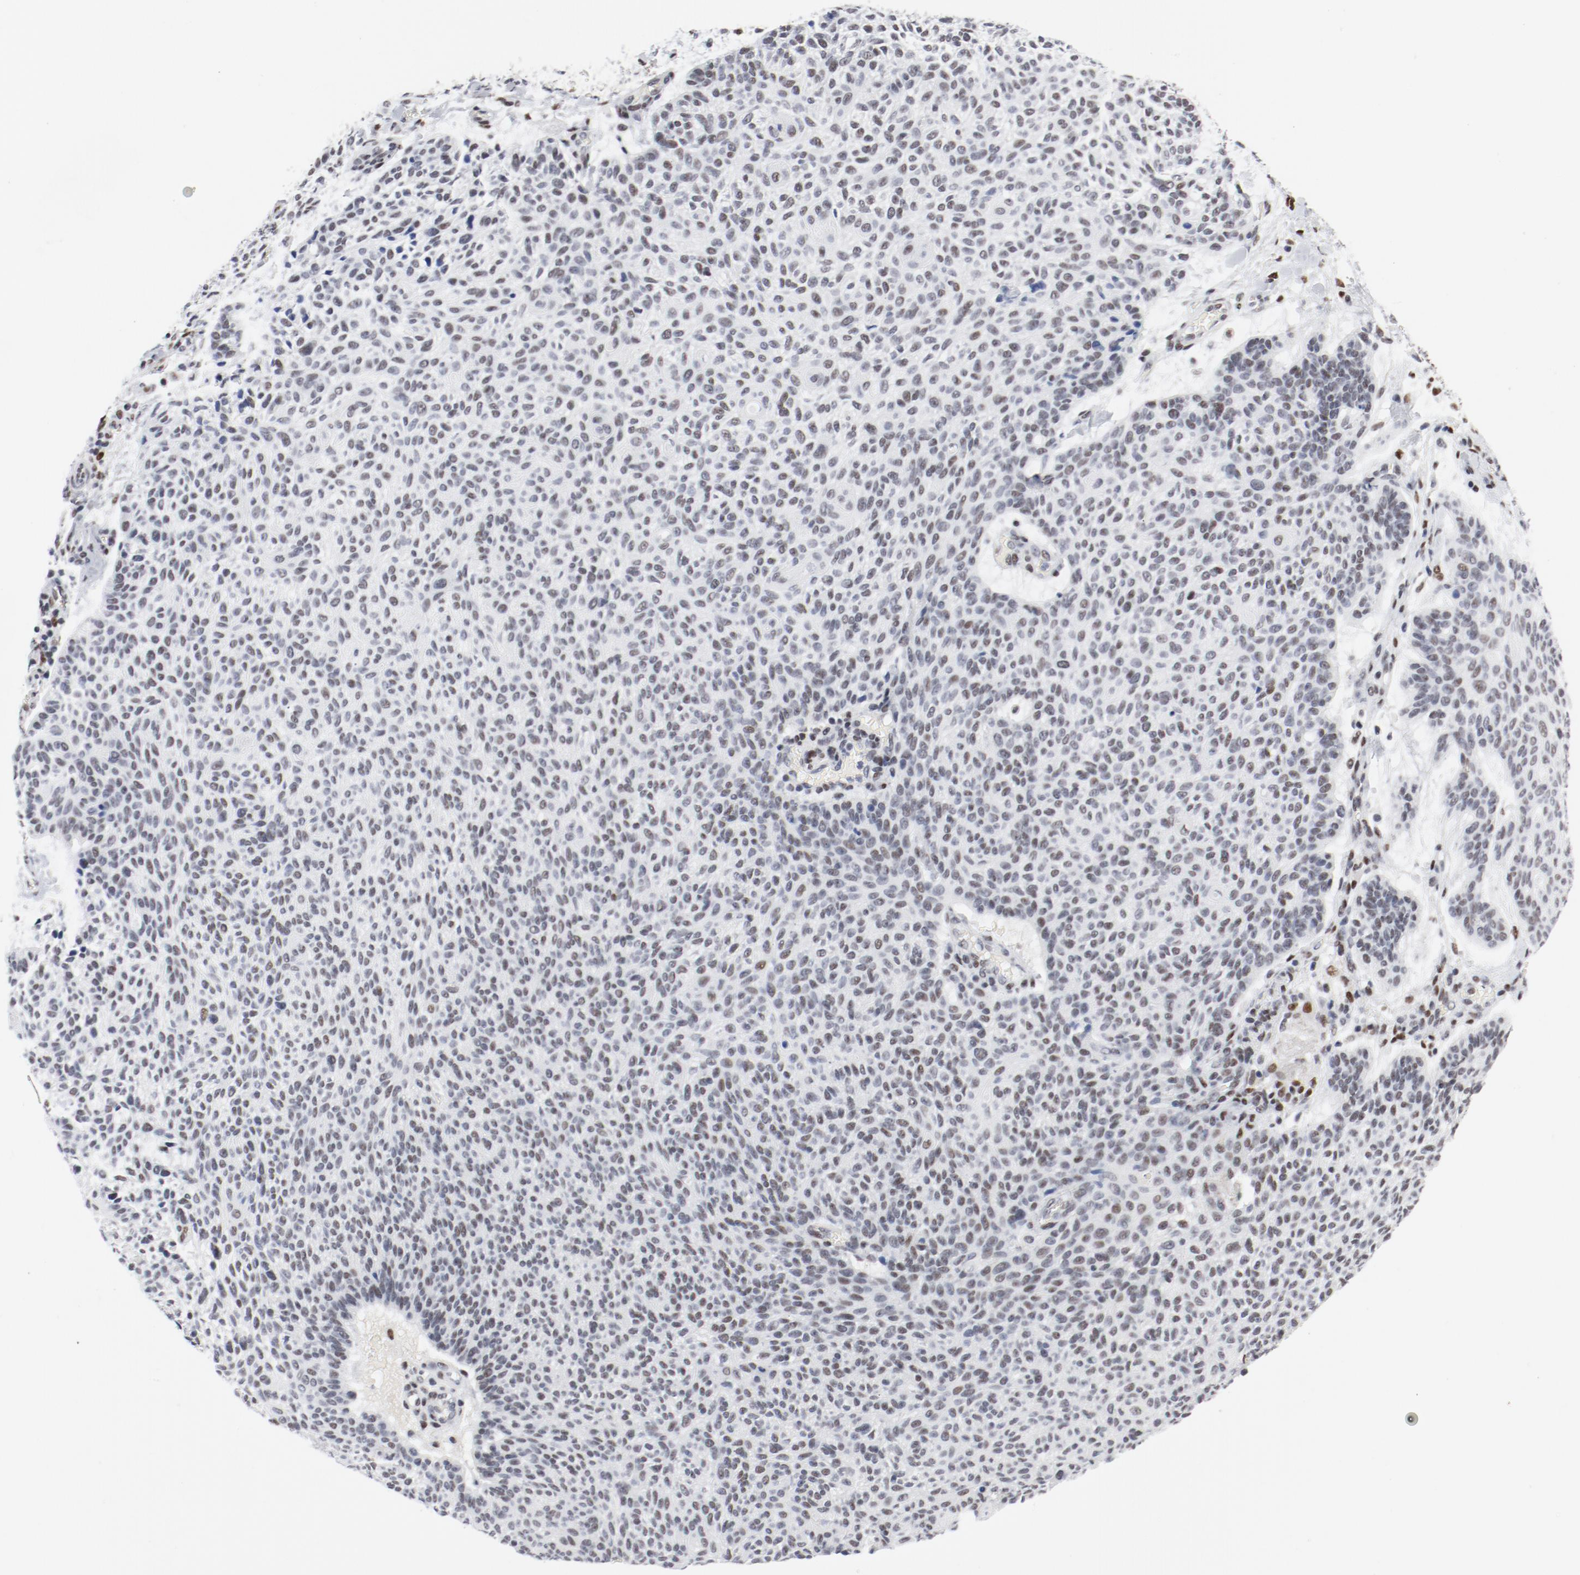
{"staining": {"intensity": "weak", "quantity": "25%-75%", "location": "nuclear"}, "tissue": "skin cancer", "cell_type": "Tumor cells", "image_type": "cancer", "snomed": [{"axis": "morphology", "description": "Normal tissue, NOS"}, {"axis": "morphology", "description": "Basal cell carcinoma"}, {"axis": "topography", "description": "Skin"}], "caption": "This histopathology image reveals skin basal cell carcinoma stained with IHC to label a protein in brown. The nuclear of tumor cells show weak positivity for the protein. Nuclei are counter-stained blue.", "gene": "ARNT", "patient": {"sex": "female", "age": 70}}